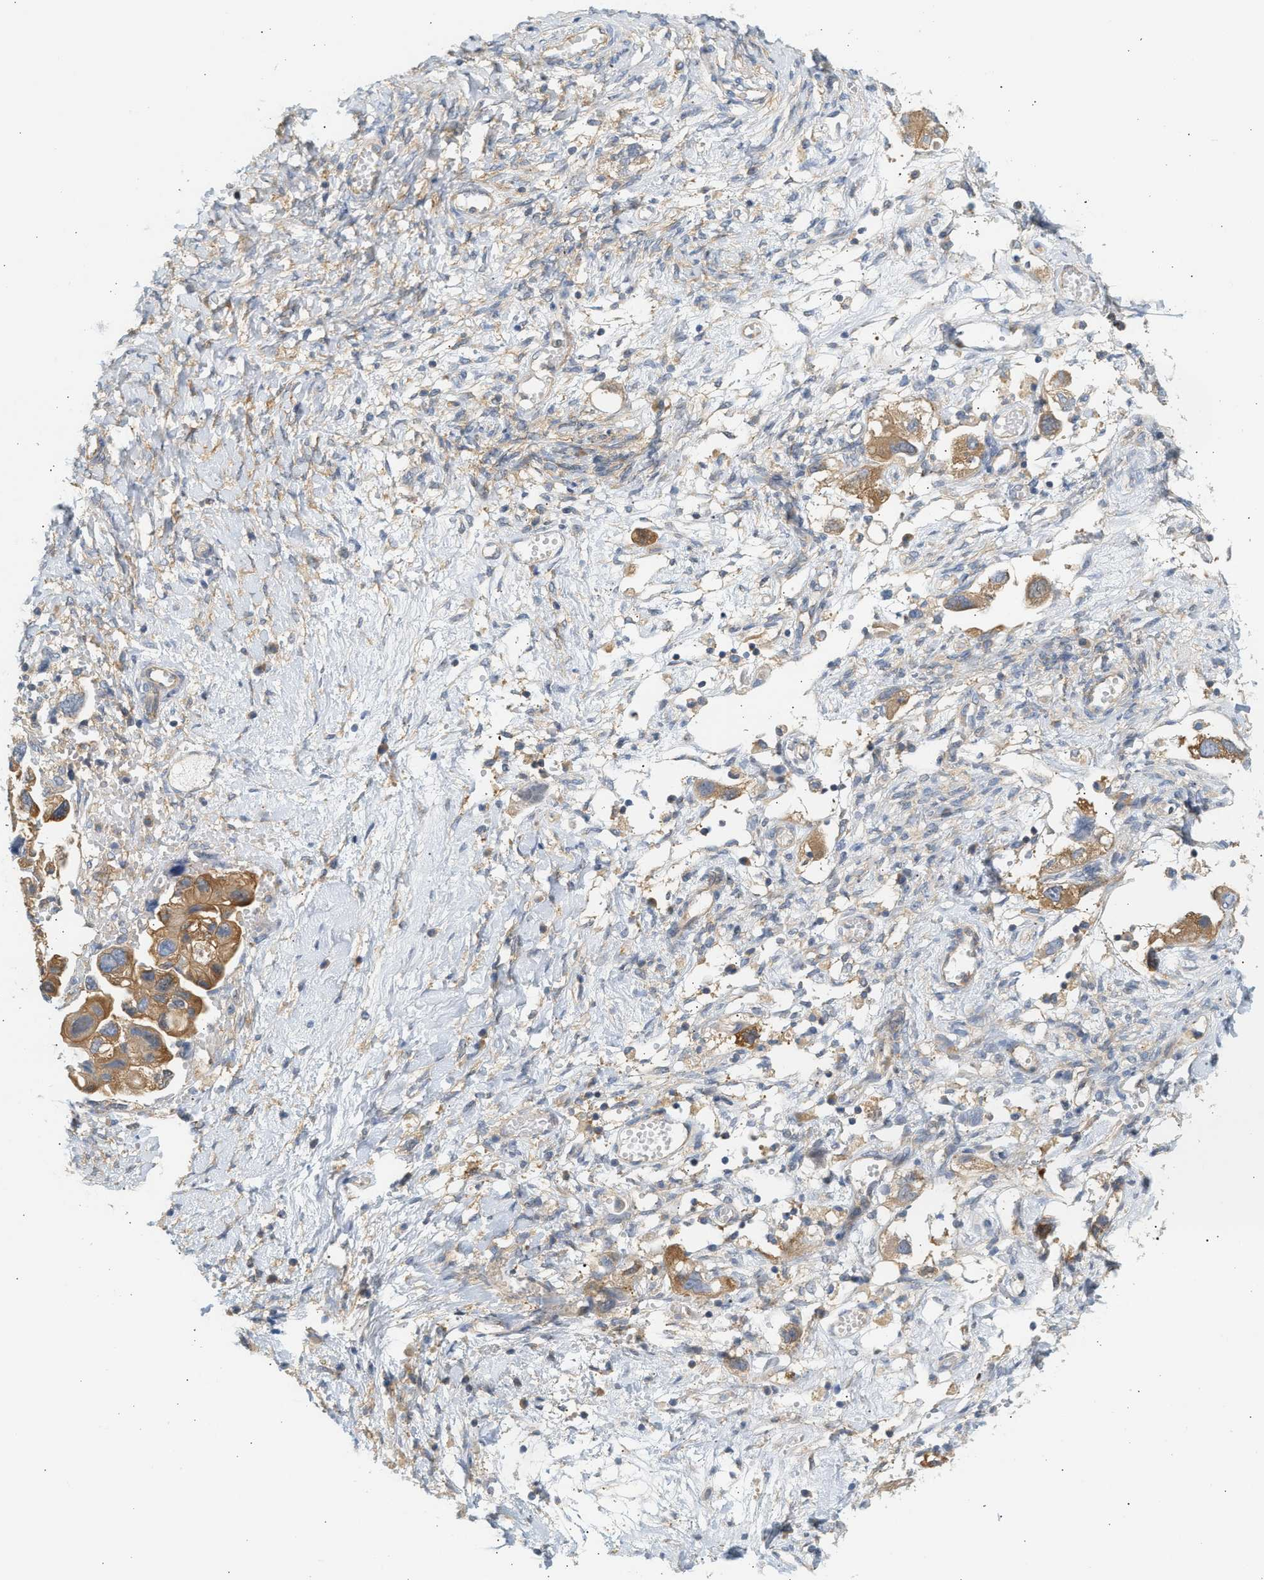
{"staining": {"intensity": "moderate", "quantity": ">75%", "location": "cytoplasmic/membranous"}, "tissue": "ovarian cancer", "cell_type": "Tumor cells", "image_type": "cancer", "snomed": [{"axis": "morphology", "description": "Carcinoma, NOS"}, {"axis": "morphology", "description": "Cystadenocarcinoma, serous, NOS"}, {"axis": "topography", "description": "Ovary"}], "caption": "IHC photomicrograph of neoplastic tissue: human ovarian cancer stained using immunohistochemistry displays medium levels of moderate protein expression localized specifically in the cytoplasmic/membranous of tumor cells, appearing as a cytoplasmic/membranous brown color.", "gene": "PAFAH1B1", "patient": {"sex": "female", "age": 69}}